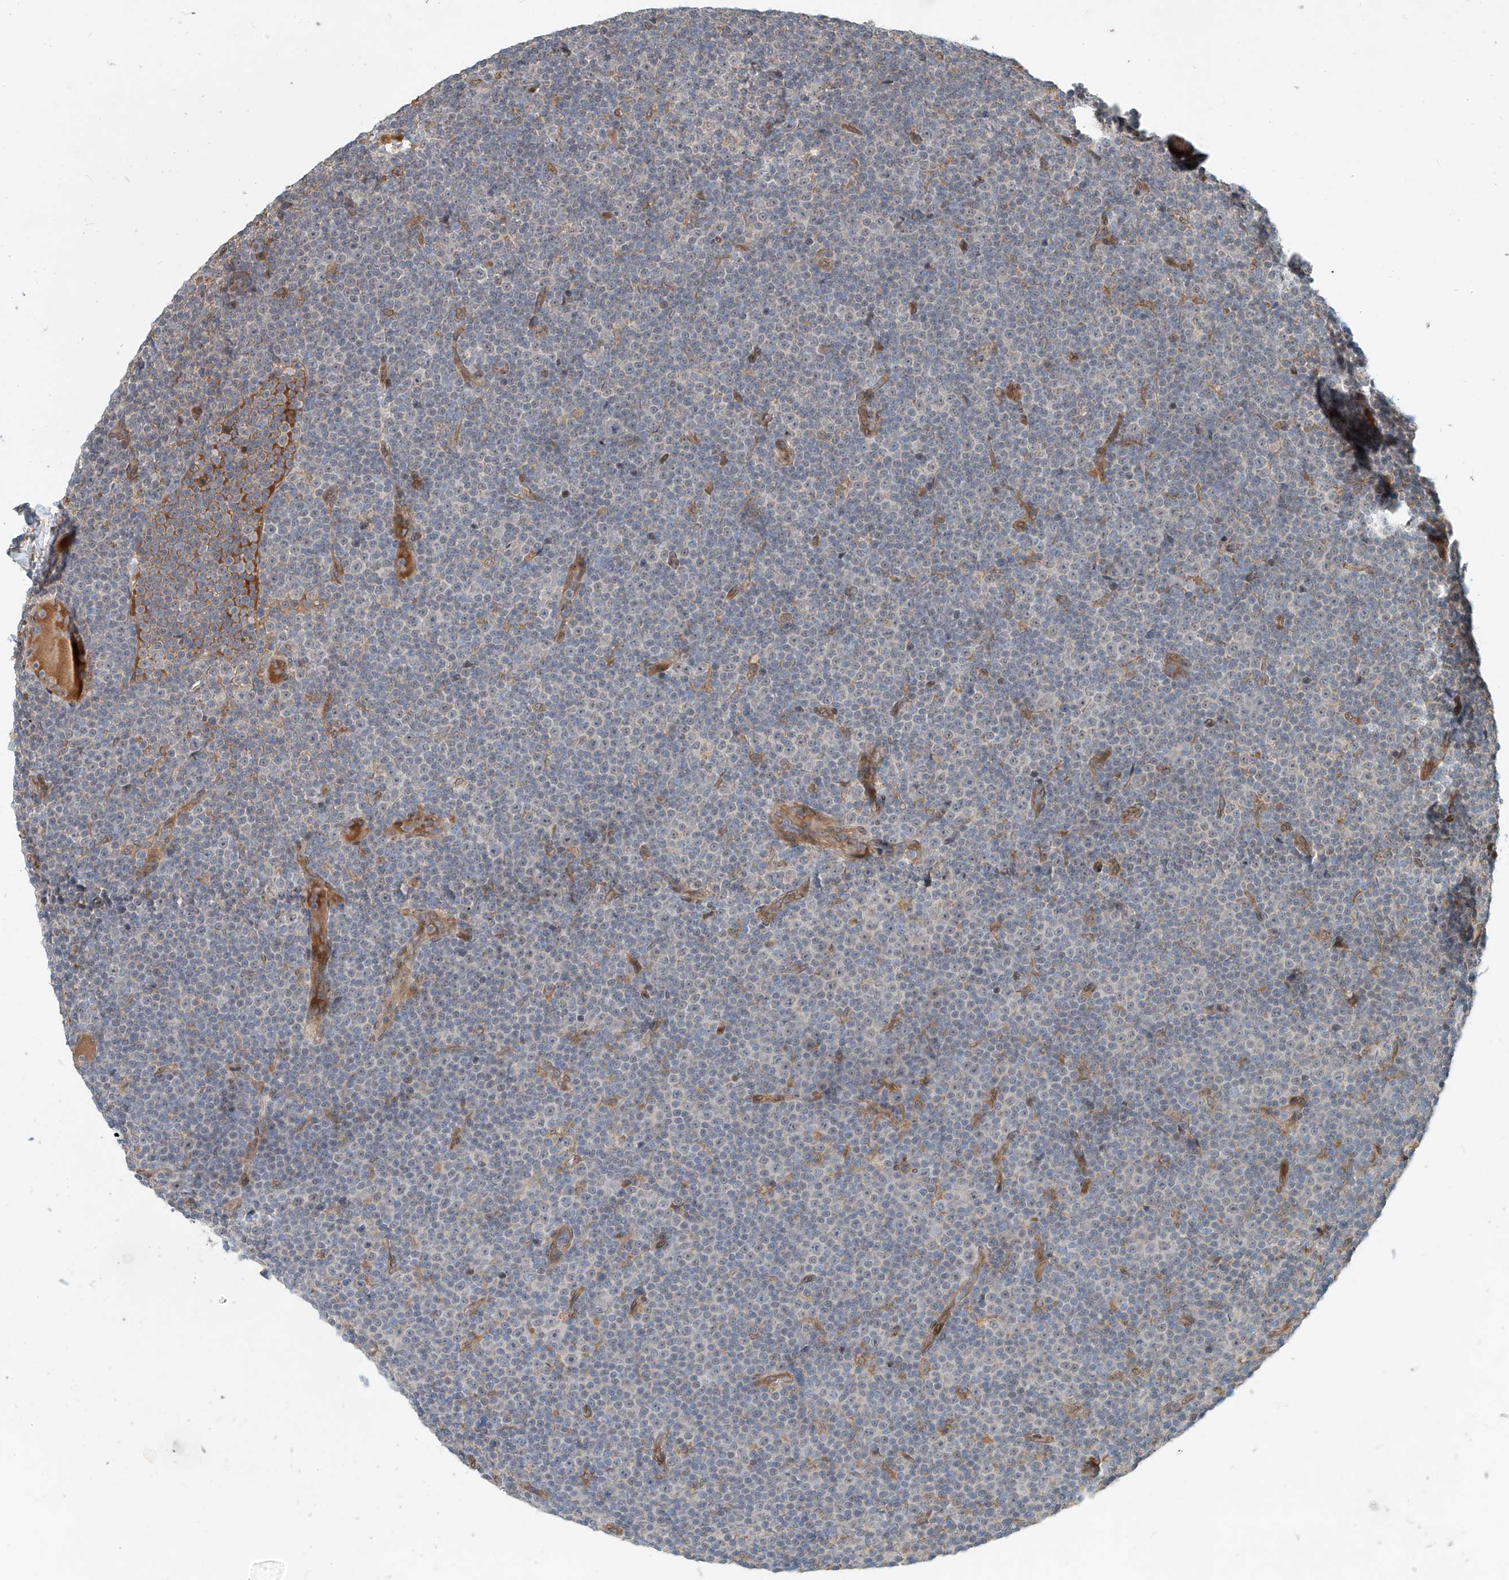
{"staining": {"intensity": "negative", "quantity": "none", "location": "none"}, "tissue": "lymphoma", "cell_type": "Tumor cells", "image_type": "cancer", "snomed": [{"axis": "morphology", "description": "Malignant lymphoma, non-Hodgkin's type, Low grade"}, {"axis": "topography", "description": "Lymph node"}], "caption": "The IHC image has no significant positivity in tumor cells of lymphoma tissue.", "gene": "SASH1", "patient": {"sex": "female", "age": 67}}